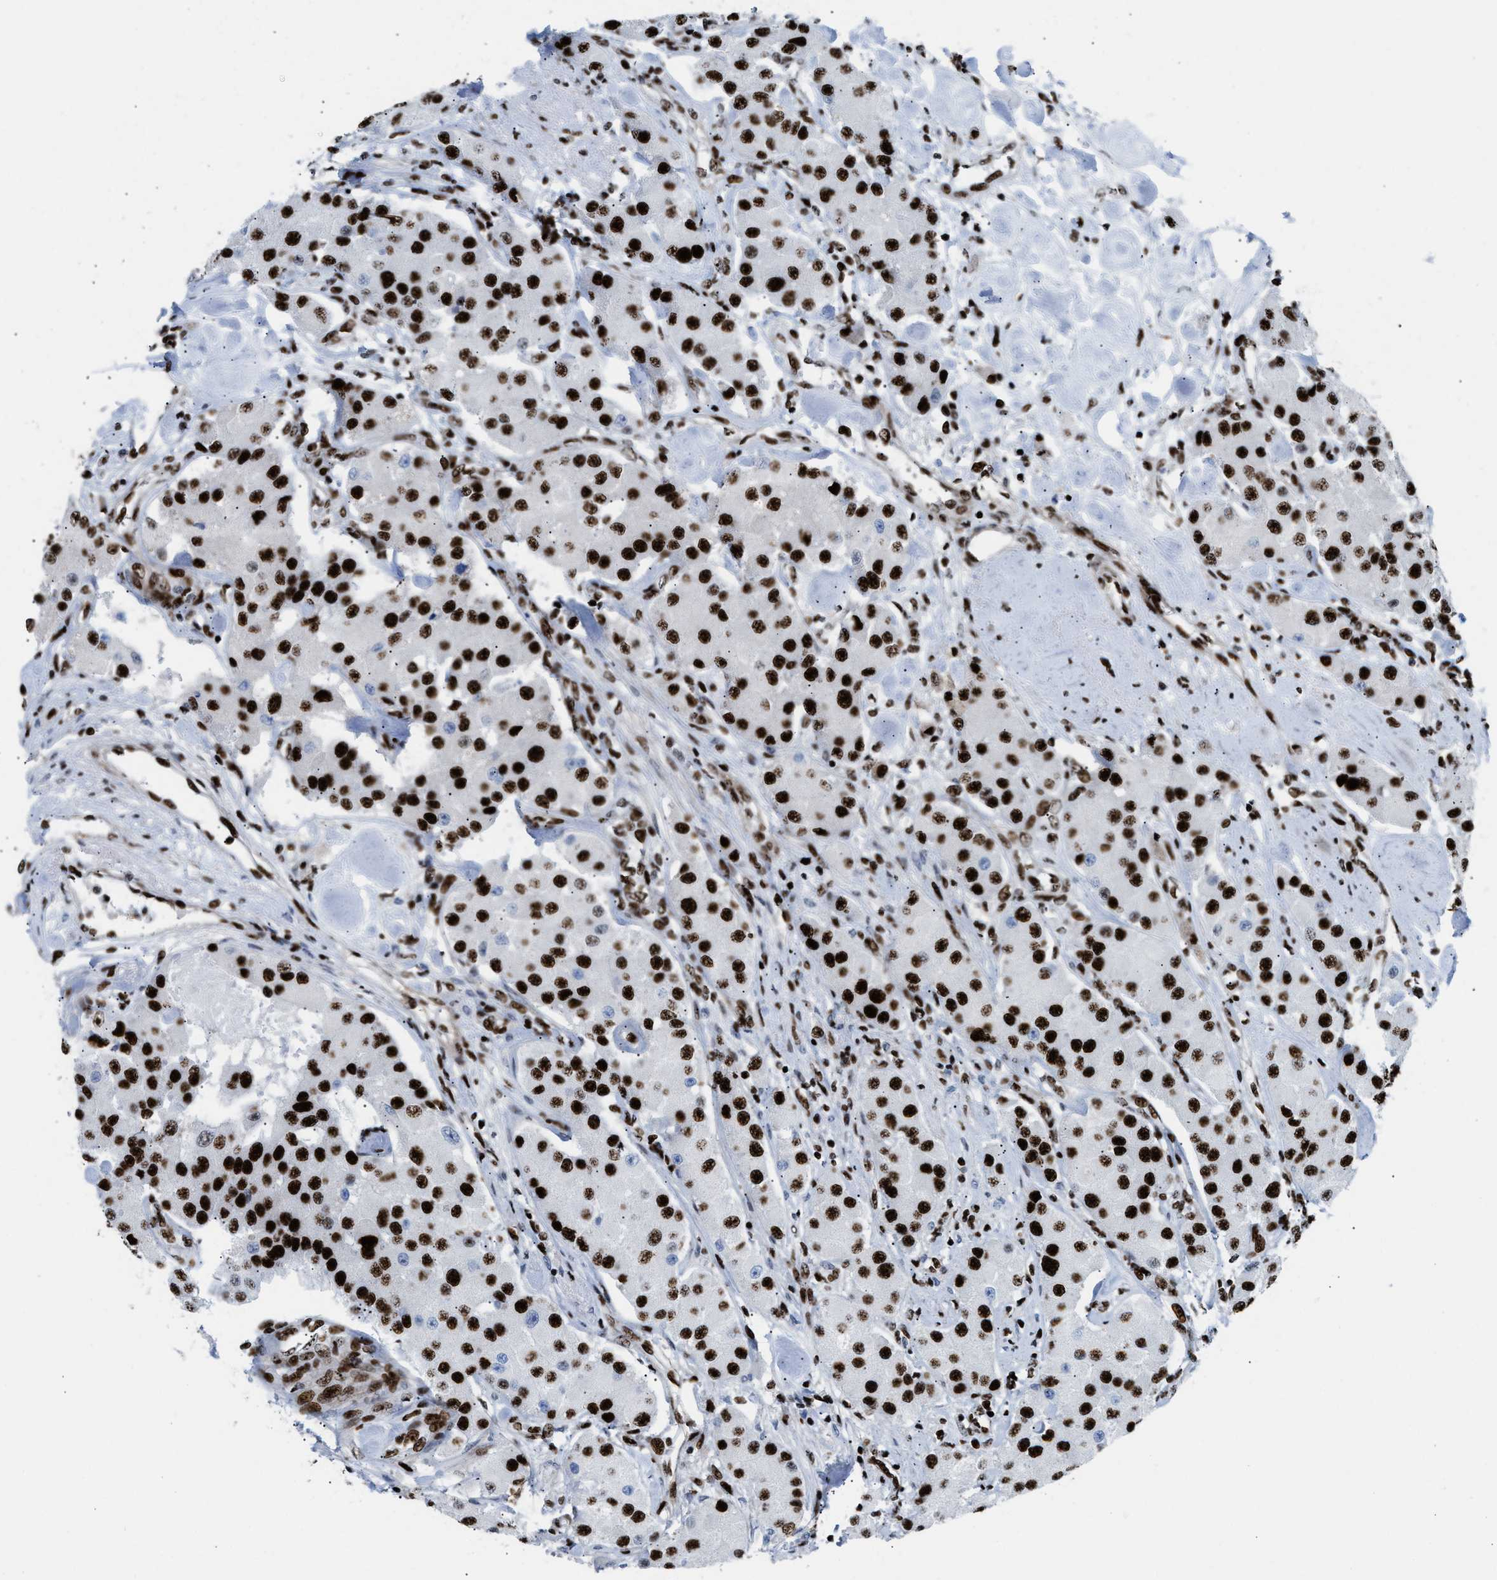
{"staining": {"intensity": "strong", "quantity": ">75%", "location": "nuclear"}, "tissue": "carcinoid", "cell_type": "Tumor cells", "image_type": "cancer", "snomed": [{"axis": "morphology", "description": "Carcinoid, malignant, NOS"}, {"axis": "topography", "description": "Pancreas"}], "caption": "Carcinoid stained for a protein (brown) reveals strong nuclear positive expression in about >75% of tumor cells.", "gene": "NONO", "patient": {"sex": "male", "age": 41}}